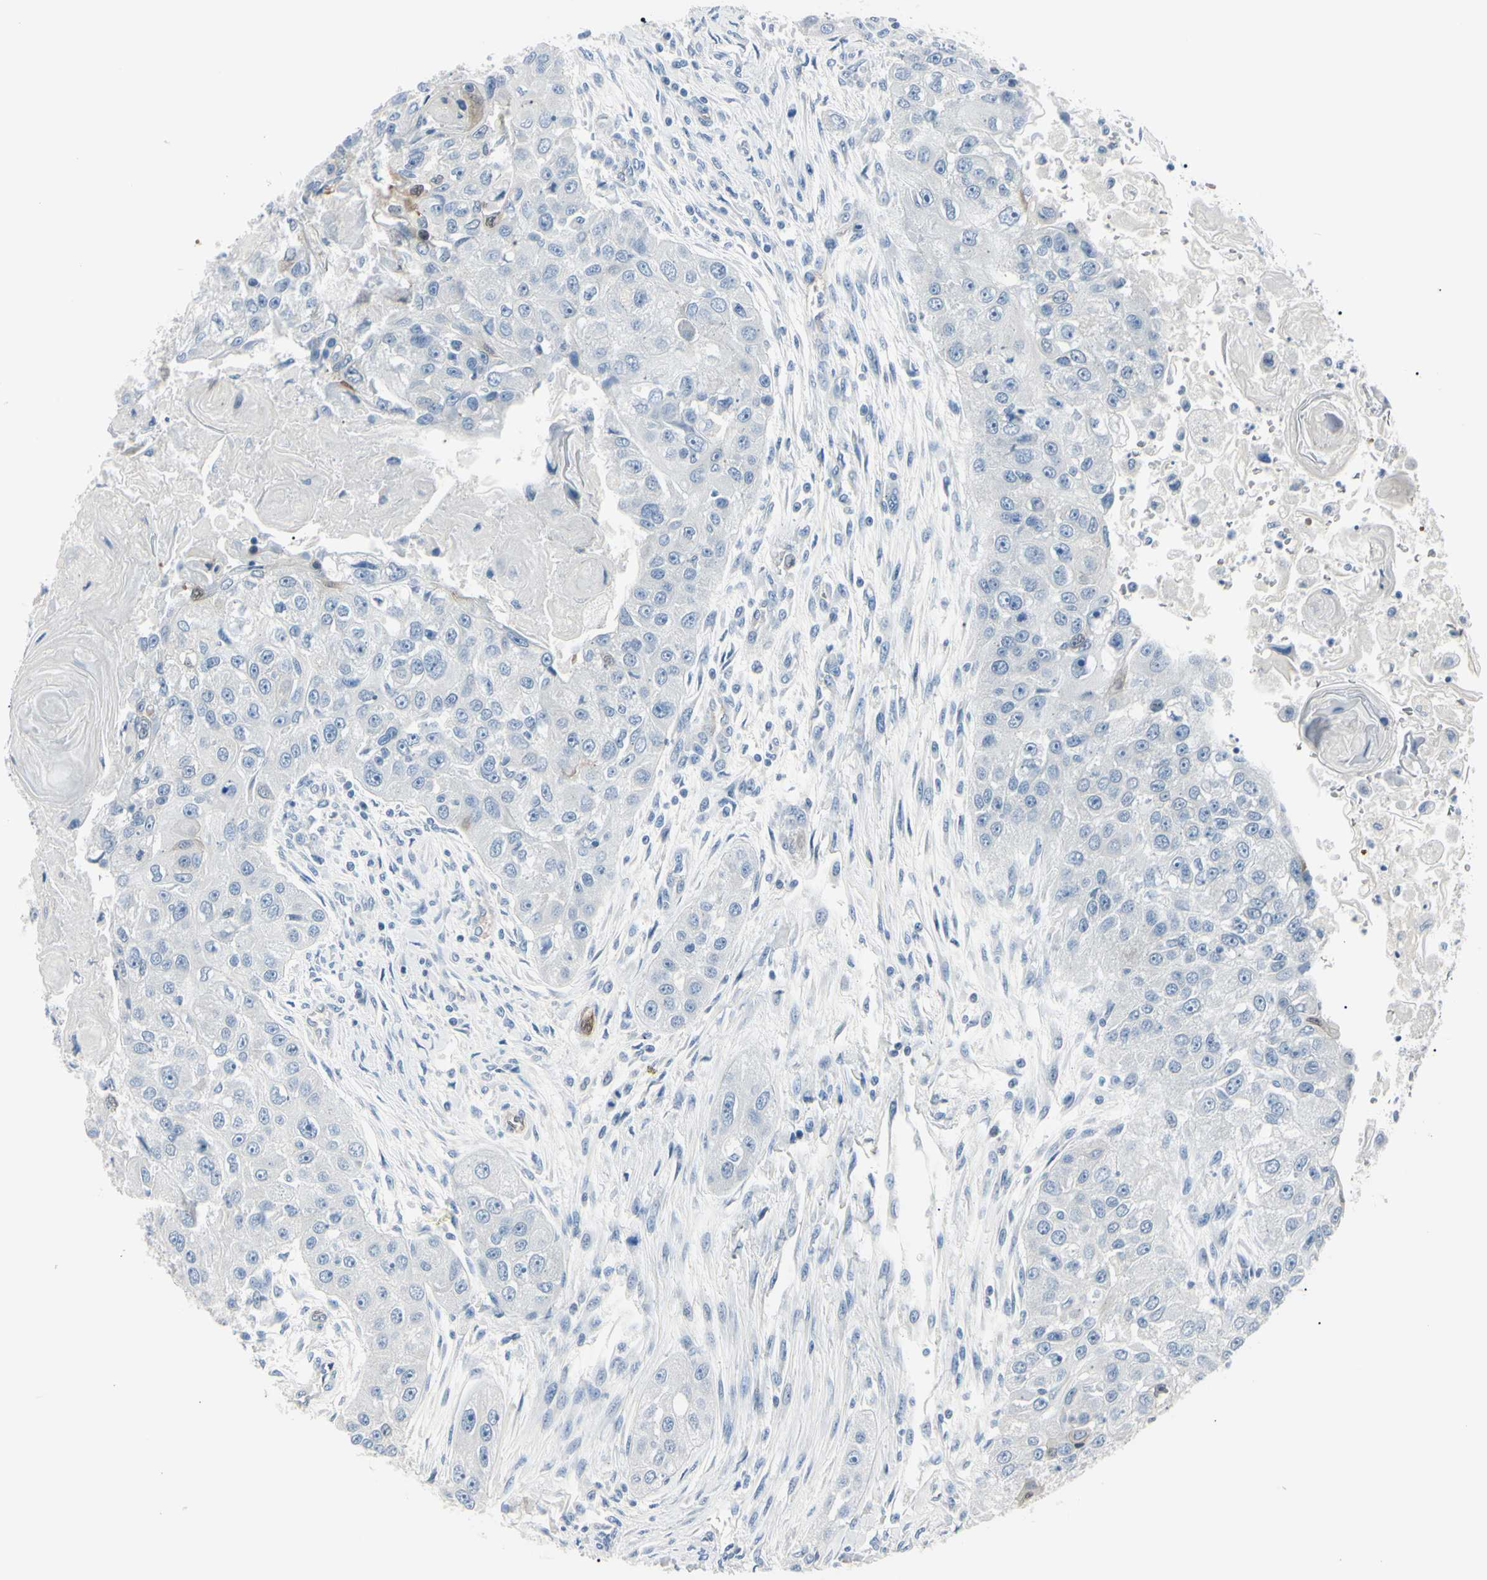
{"staining": {"intensity": "negative", "quantity": "none", "location": "none"}, "tissue": "head and neck cancer", "cell_type": "Tumor cells", "image_type": "cancer", "snomed": [{"axis": "morphology", "description": "Normal tissue, NOS"}, {"axis": "morphology", "description": "Squamous cell carcinoma, NOS"}, {"axis": "topography", "description": "Skeletal muscle"}, {"axis": "topography", "description": "Head-Neck"}], "caption": "This is an IHC histopathology image of human head and neck cancer (squamous cell carcinoma). There is no positivity in tumor cells.", "gene": "CA2", "patient": {"sex": "male", "age": 51}}